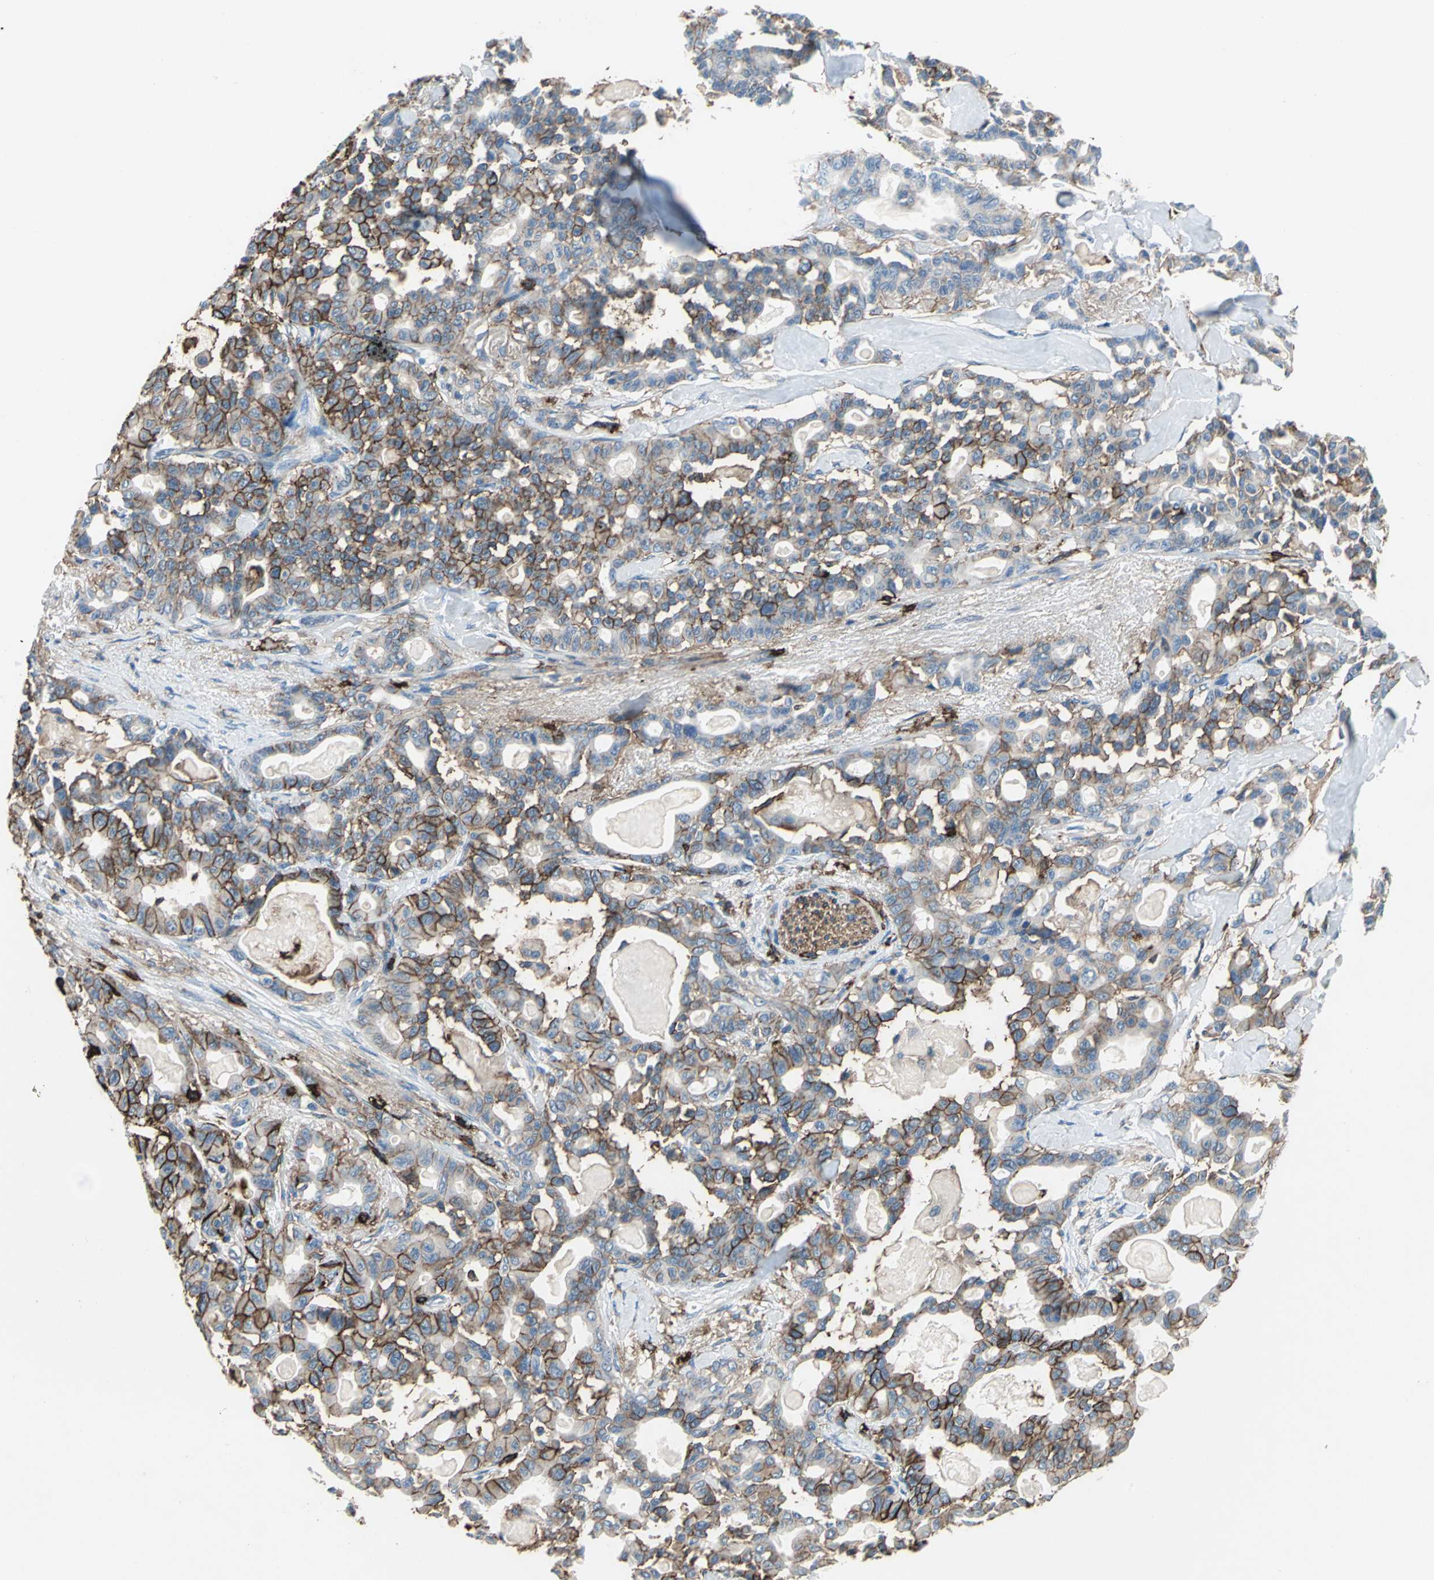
{"staining": {"intensity": "moderate", "quantity": "25%-75%", "location": "cytoplasmic/membranous"}, "tissue": "pancreatic cancer", "cell_type": "Tumor cells", "image_type": "cancer", "snomed": [{"axis": "morphology", "description": "Adenocarcinoma, NOS"}, {"axis": "topography", "description": "Pancreas"}], "caption": "Human pancreatic cancer (adenocarcinoma) stained for a protein (brown) demonstrates moderate cytoplasmic/membranous positive expression in approximately 25%-75% of tumor cells.", "gene": "CD44", "patient": {"sex": "male", "age": 63}}